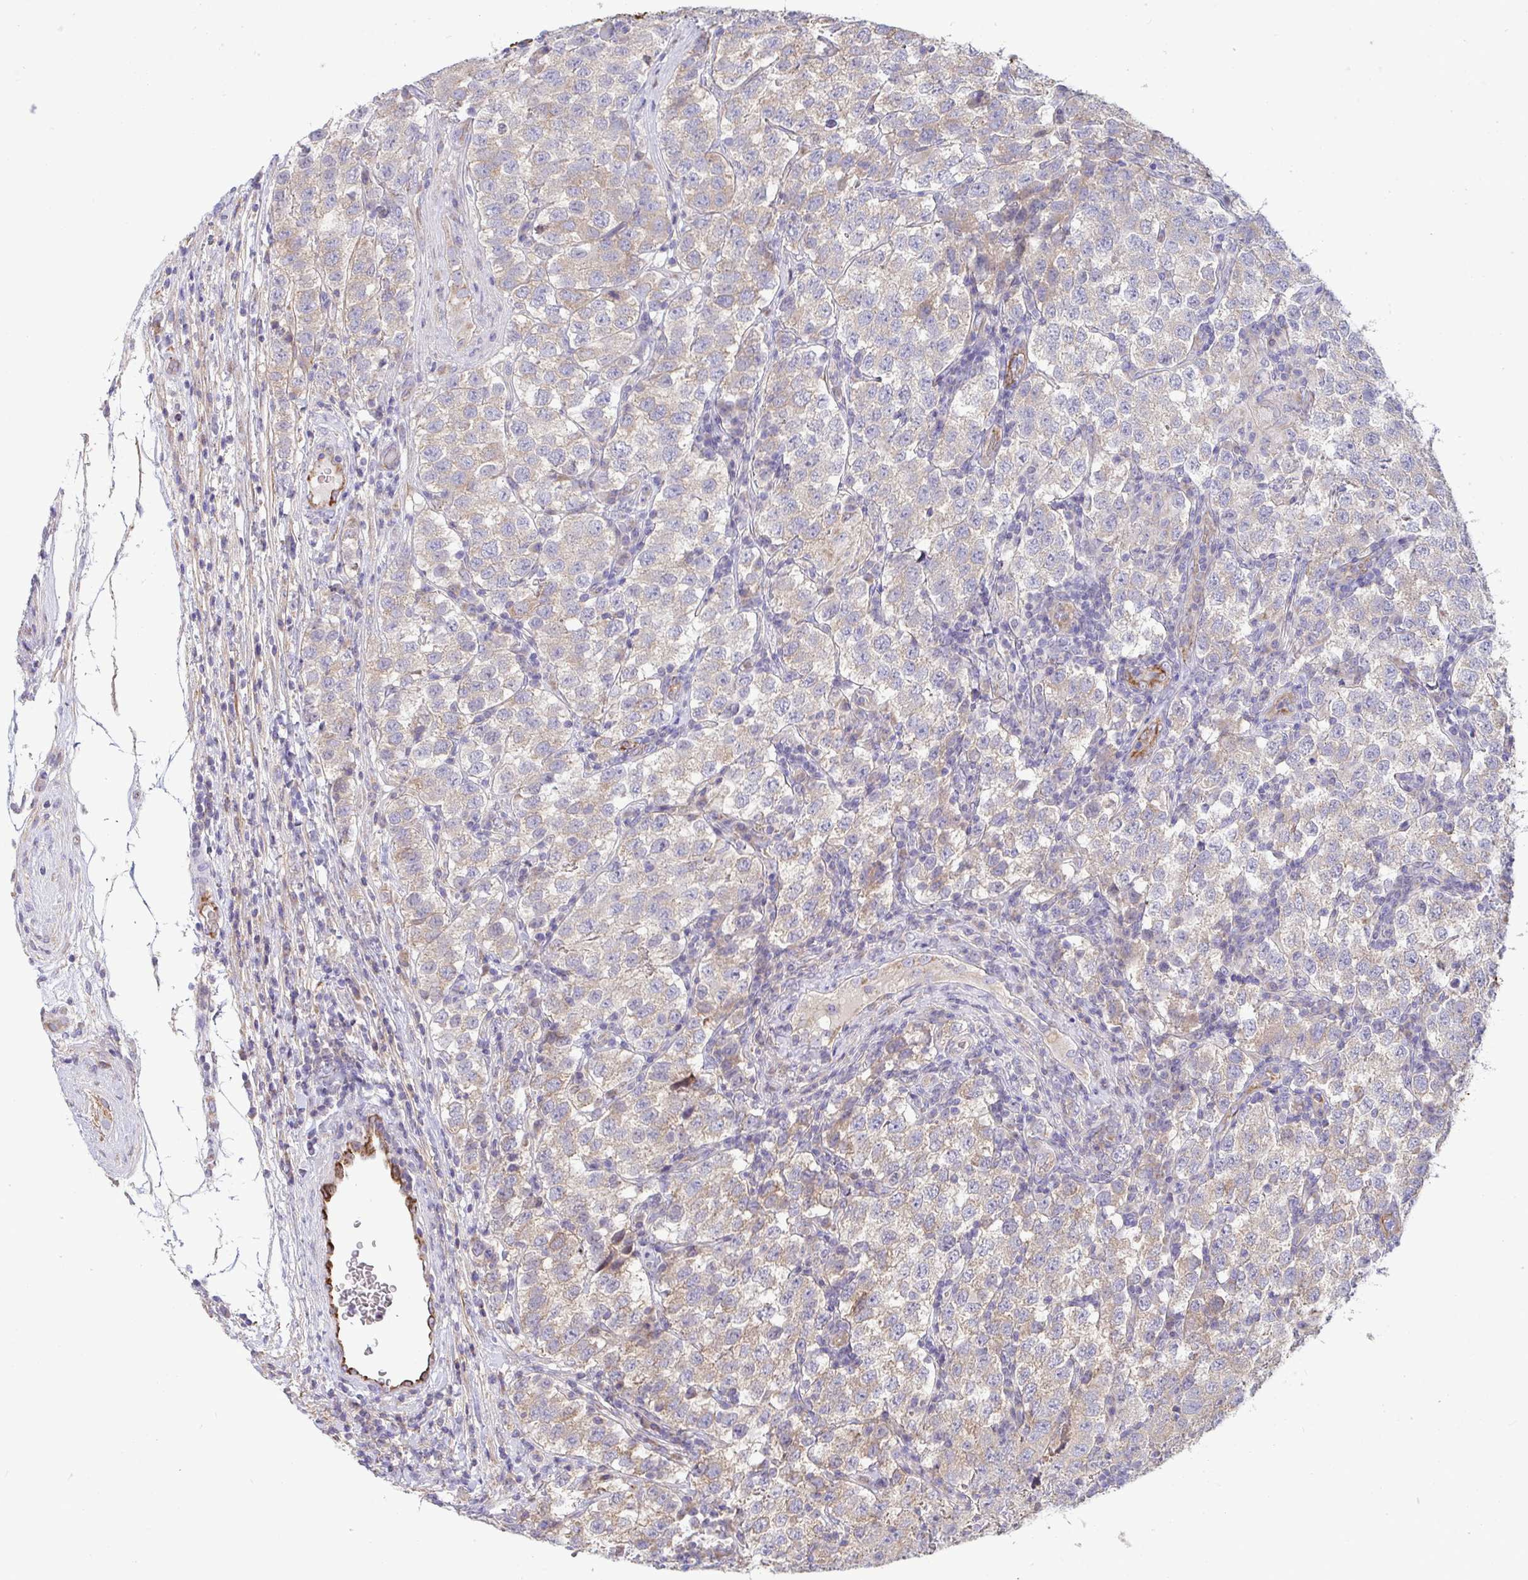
{"staining": {"intensity": "weak", "quantity": "<25%", "location": "cytoplasmic/membranous"}, "tissue": "testis cancer", "cell_type": "Tumor cells", "image_type": "cancer", "snomed": [{"axis": "morphology", "description": "Seminoma, NOS"}, {"axis": "topography", "description": "Testis"}], "caption": "Protein analysis of testis cancer demonstrates no significant positivity in tumor cells.", "gene": "IL37", "patient": {"sex": "male", "age": 34}}